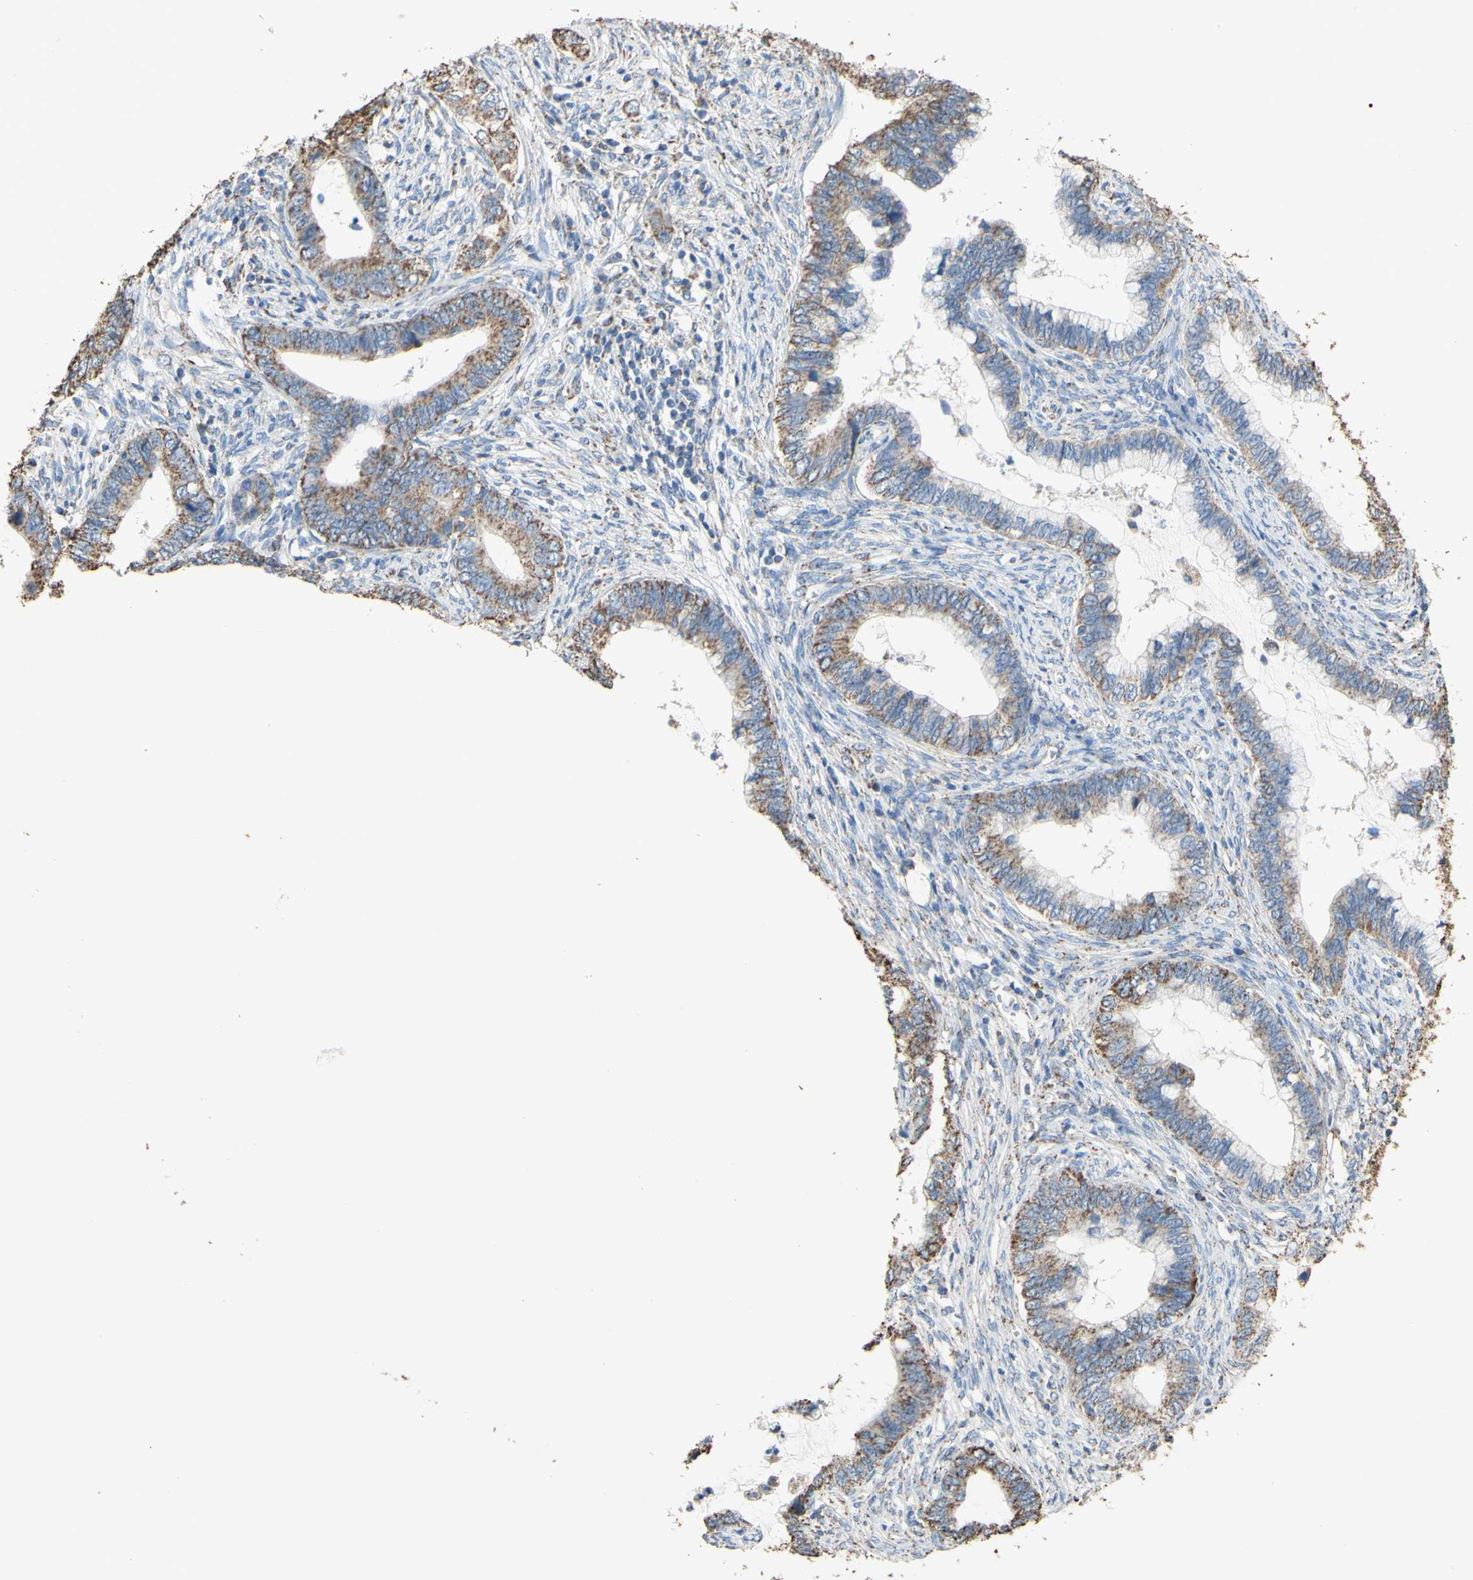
{"staining": {"intensity": "weak", "quantity": ">75%", "location": "cytoplasmic/membranous"}, "tissue": "cervical cancer", "cell_type": "Tumor cells", "image_type": "cancer", "snomed": [{"axis": "morphology", "description": "Adenocarcinoma, NOS"}, {"axis": "topography", "description": "Cervix"}], "caption": "DAB (3,3'-diaminobenzidine) immunohistochemical staining of cervical cancer demonstrates weak cytoplasmic/membranous protein positivity in approximately >75% of tumor cells. Nuclei are stained in blue.", "gene": "CMKLR2", "patient": {"sex": "female", "age": 44}}